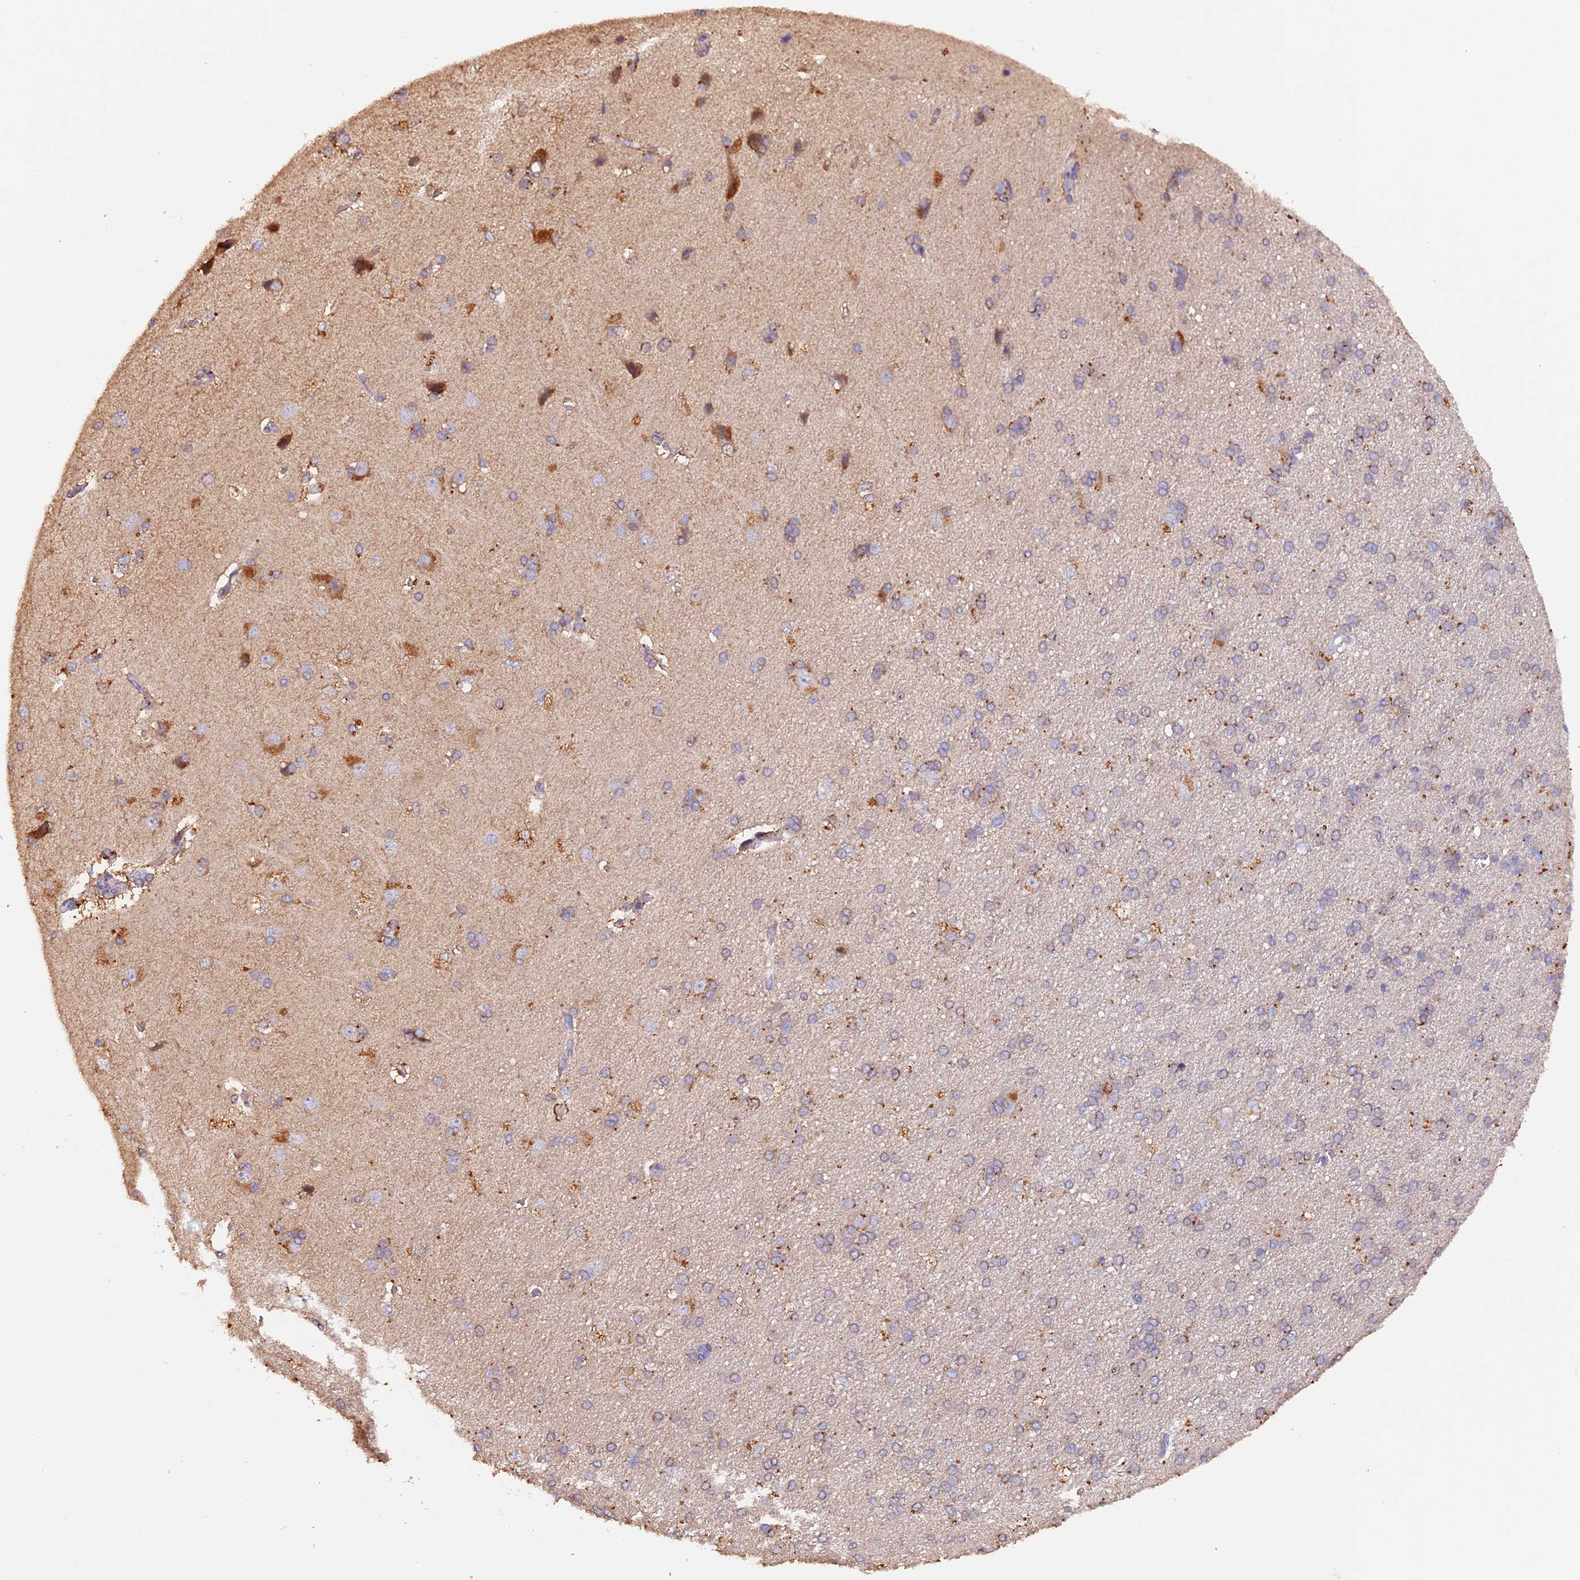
{"staining": {"intensity": "negative", "quantity": "none", "location": "none"}, "tissue": "cerebral cortex", "cell_type": "Endothelial cells", "image_type": "normal", "snomed": [{"axis": "morphology", "description": "Normal tissue, NOS"}, {"axis": "topography", "description": "Cerebral cortex"}], "caption": "Endothelial cells show no significant expression in normal cerebral cortex. (DAB immunohistochemistry (IHC) with hematoxylin counter stain).", "gene": "NCK2", "patient": {"sex": "male", "age": 62}}